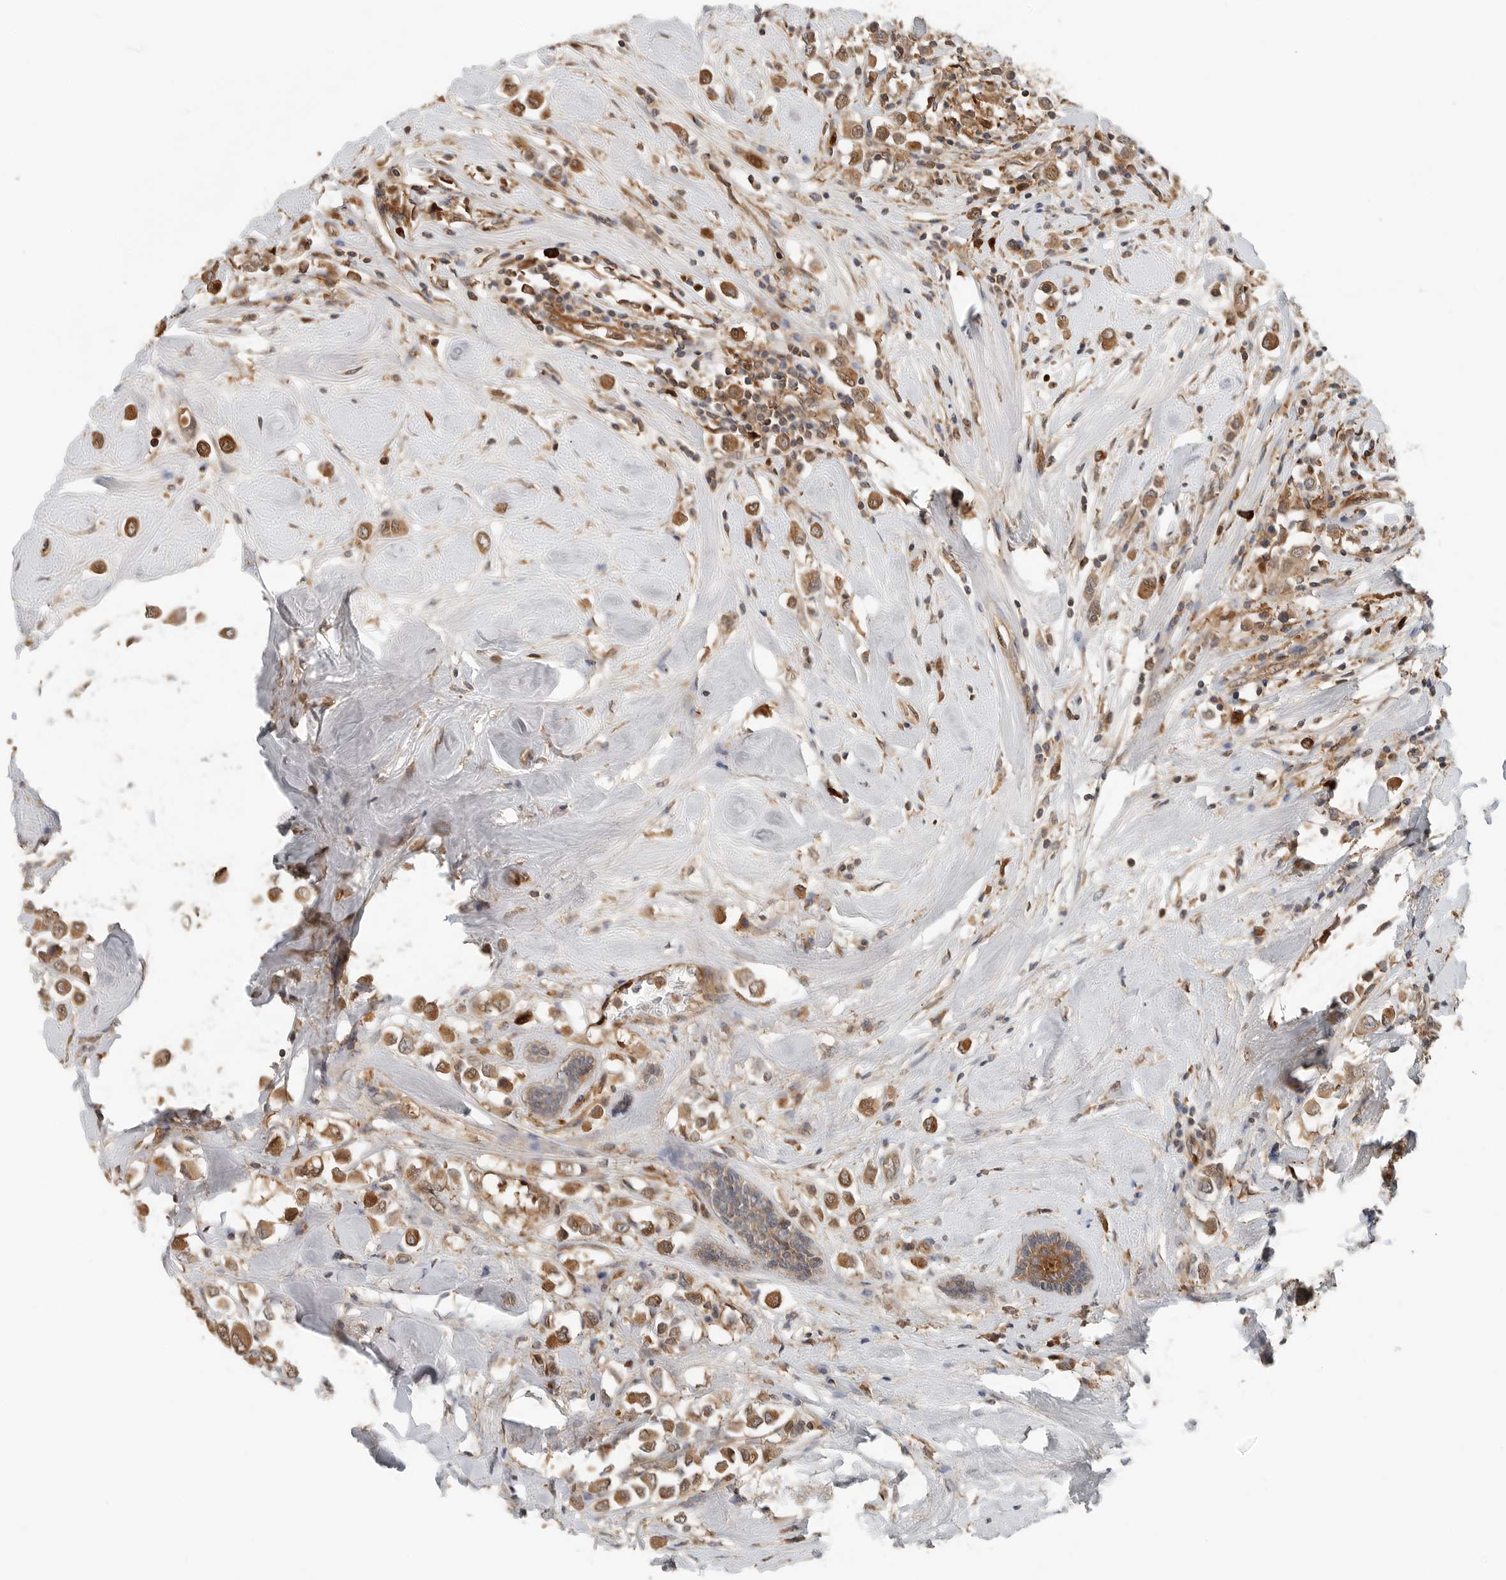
{"staining": {"intensity": "moderate", "quantity": ">75%", "location": "cytoplasmic/membranous,nuclear"}, "tissue": "breast cancer", "cell_type": "Tumor cells", "image_type": "cancer", "snomed": [{"axis": "morphology", "description": "Duct carcinoma"}, {"axis": "topography", "description": "Breast"}], "caption": "A photomicrograph of human invasive ductal carcinoma (breast) stained for a protein reveals moderate cytoplasmic/membranous and nuclear brown staining in tumor cells.", "gene": "XPNPEP1", "patient": {"sex": "female", "age": 61}}